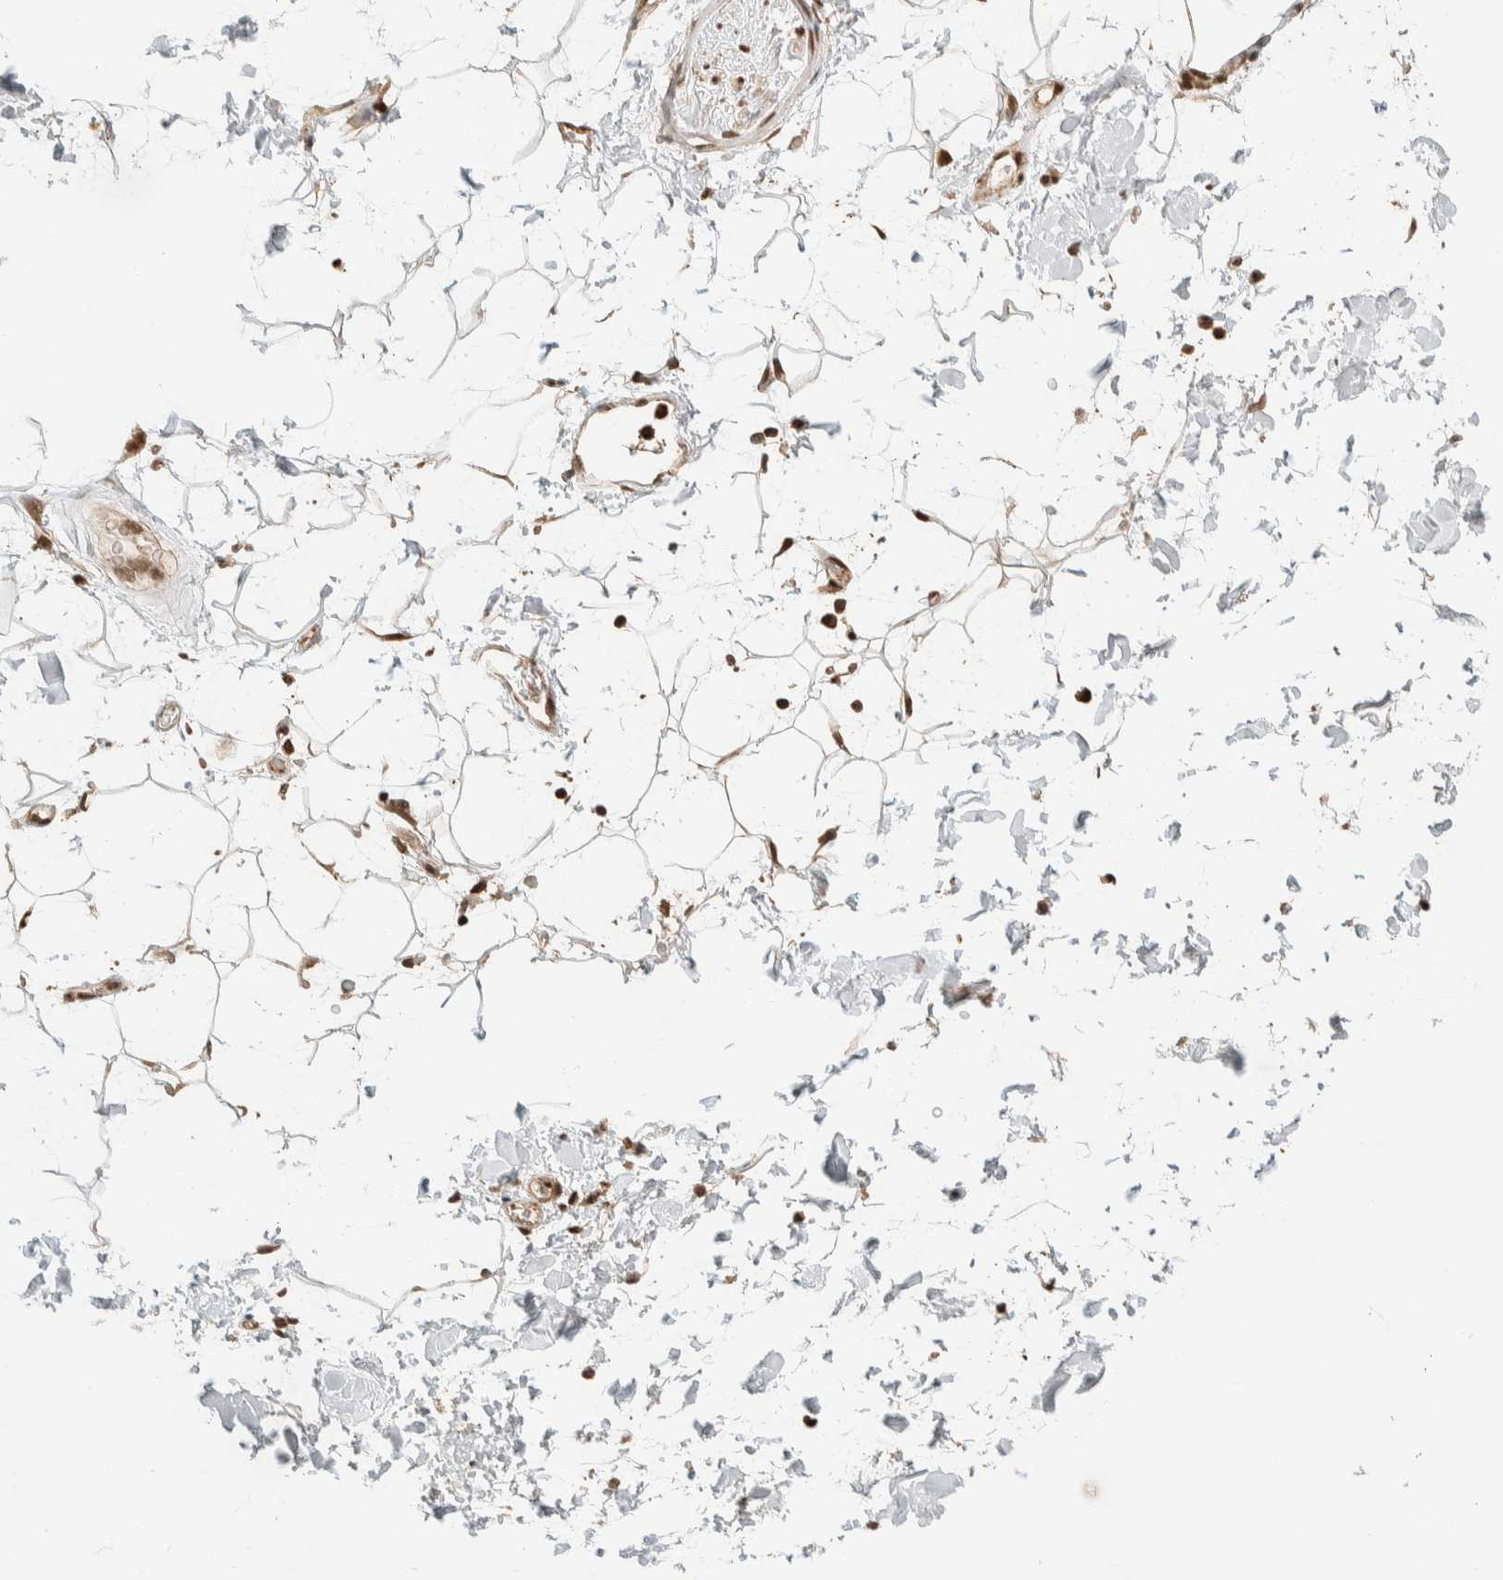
{"staining": {"intensity": "strong", "quantity": ">75%", "location": "nuclear"}, "tissue": "adipose tissue", "cell_type": "Adipocytes", "image_type": "normal", "snomed": [{"axis": "morphology", "description": "Normal tissue, NOS"}, {"axis": "topography", "description": "Soft tissue"}], "caption": "An immunohistochemistry (IHC) image of normal tissue is shown. Protein staining in brown labels strong nuclear positivity in adipose tissue within adipocytes.", "gene": "ZBTB2", "patient": {"sex": "male", "age": 72}}